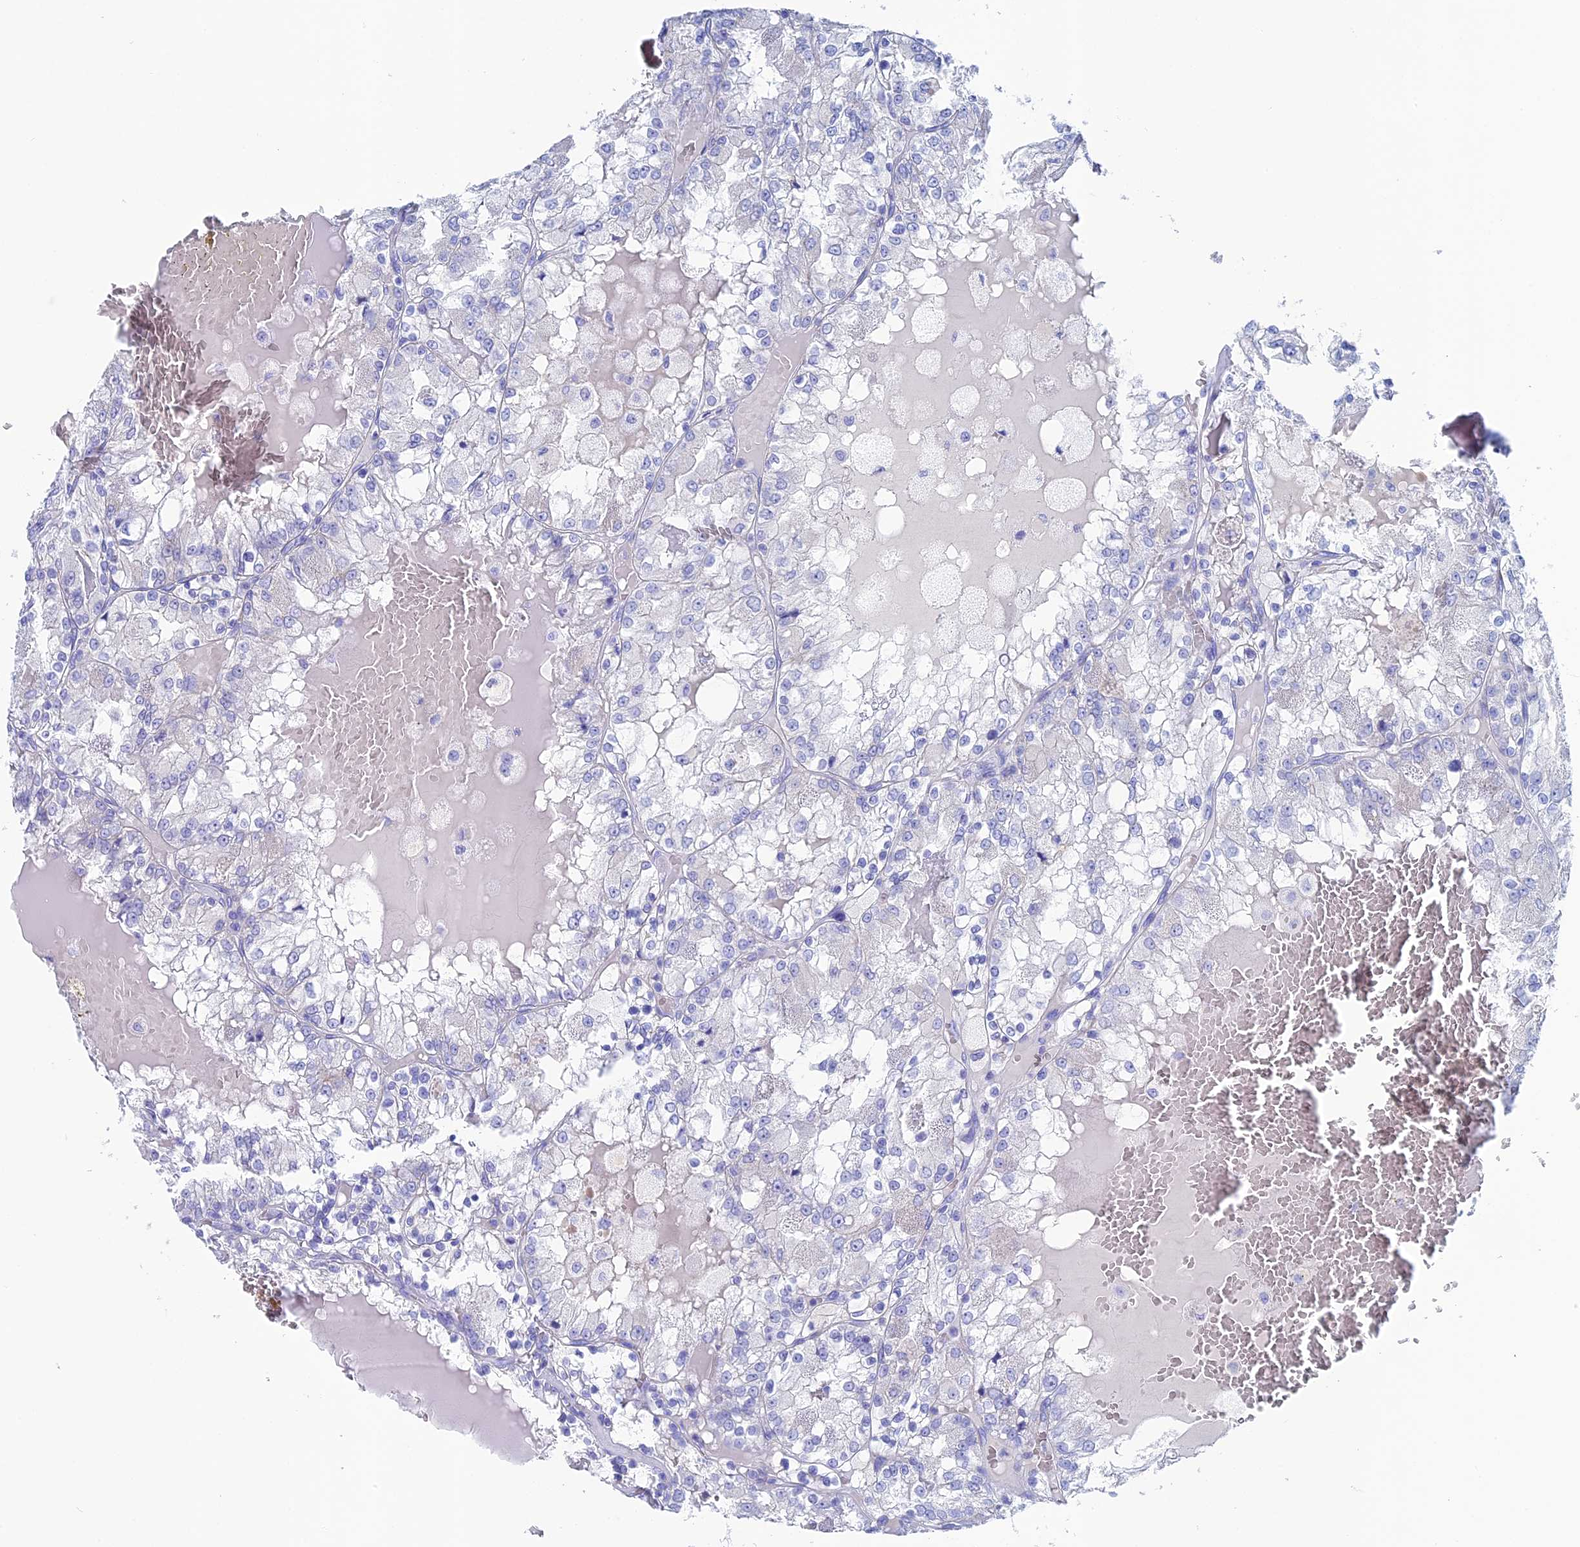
{"staining": {"intensity": "negative", "quantity": "none", "location": "none"}, "tissue": "renal cancer", "cell_type": "Tumor cells", "image_type": "cancer", "snomed": [{"axis": "morphology", "description": "Adenocarcinoma, NOS"}, {"axis": "topography", "description": "Kidney"}], "caption": "Histopathology image shows no protein staining in tumor cells of renal cancer tissue.", "gene": "UNC119", "patient": {"sex": "female", "age": 56}}